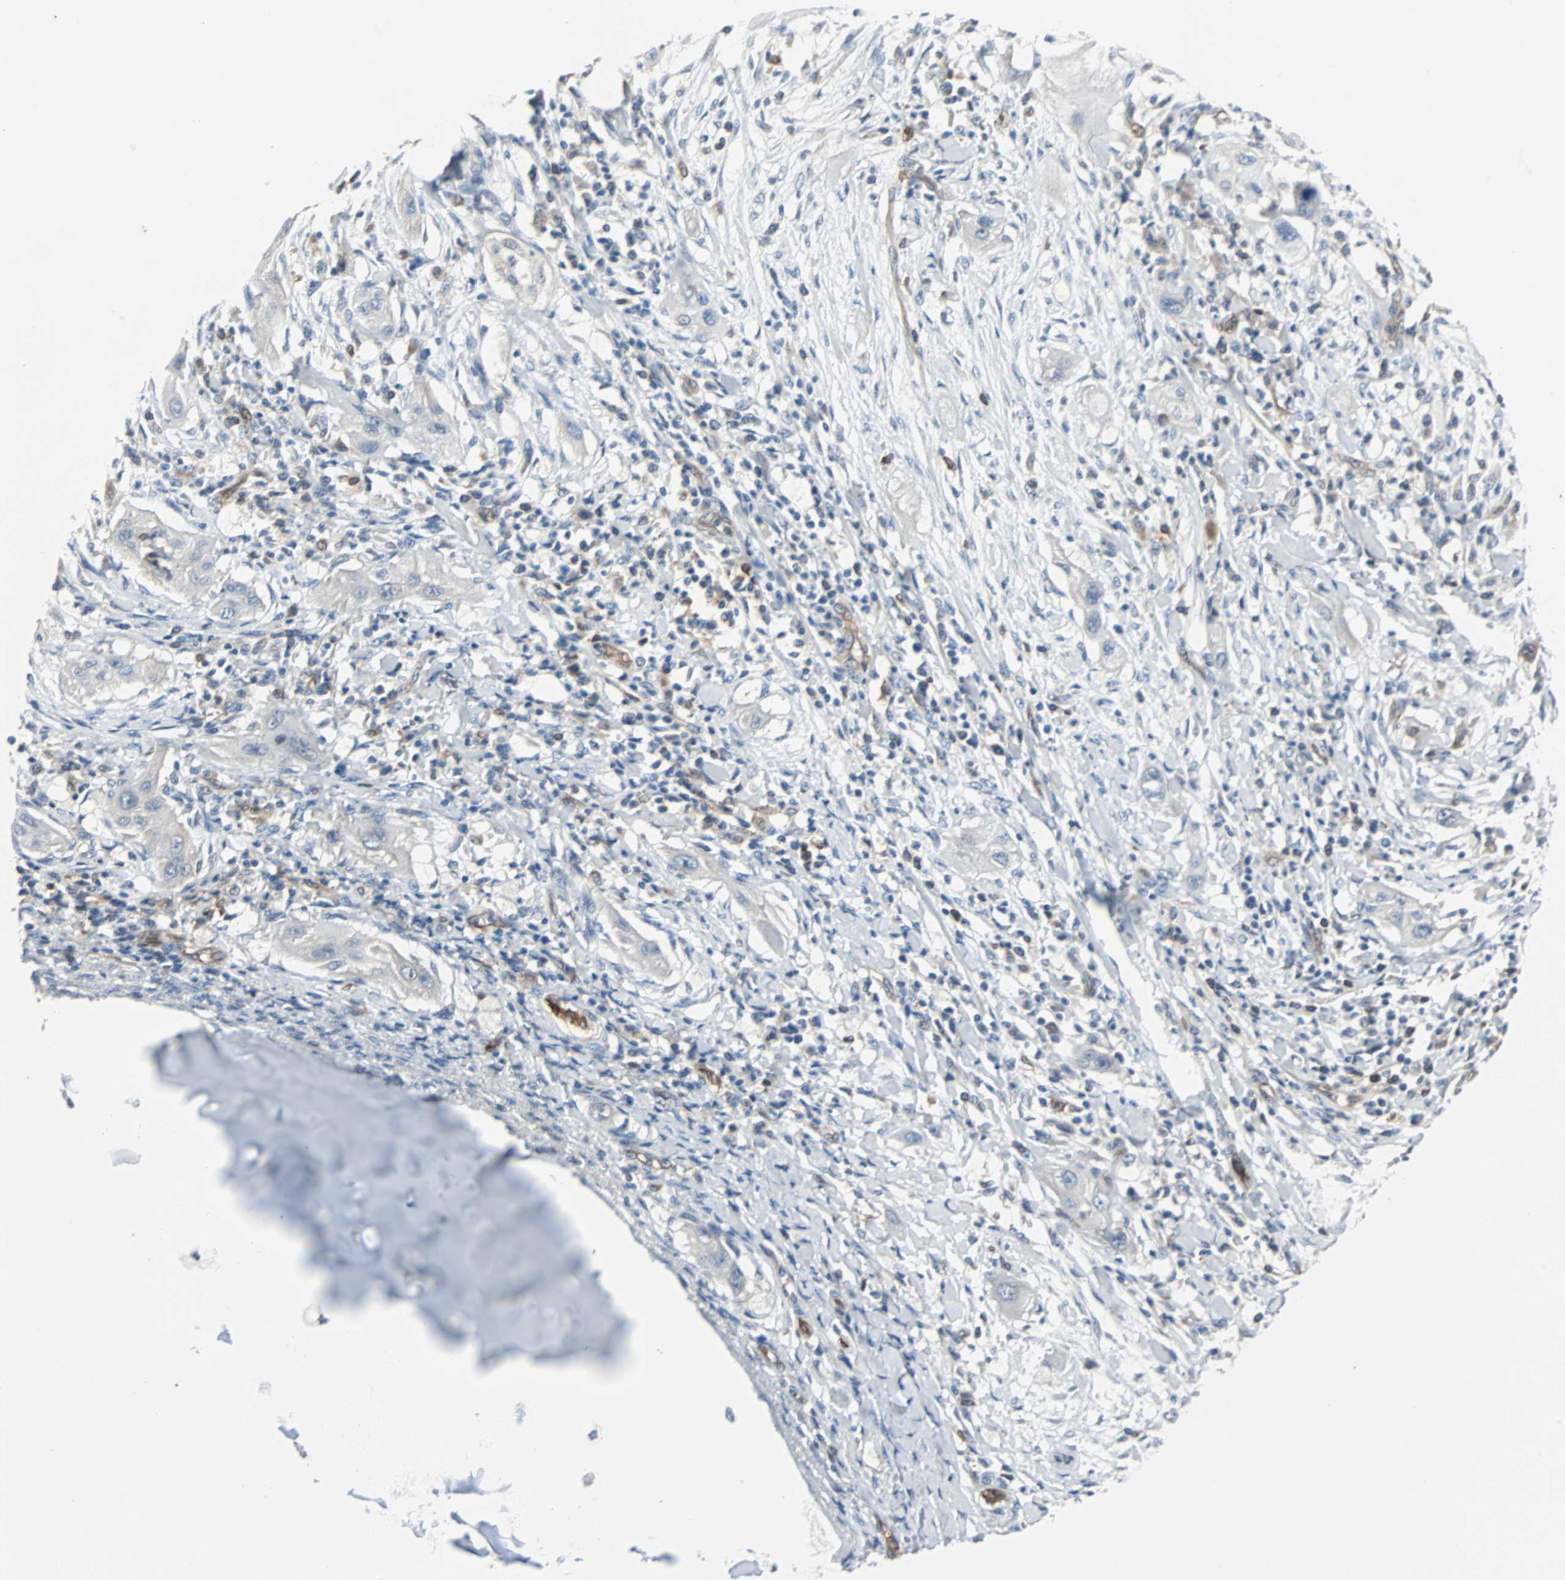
{"staining": {"intensity": "negative", "quantity": "none", "location": "none"}, "tissue": "lung cancer", "cell_type": "Tumor cells", "image_type": "cancer", "snomed": [{"axis": "morphology", "description": "Squamous cell carcinoma, NOS"}, {"axis": "topography", "description": "Lung"}], "caption": "Tumor cells are negative for protein expression in human squamous cell carcinoma (lung). (DAB (3,3'-diaminobenzidine) immunohistochemistry (IHC), high magnification).", "gene": "SWAP70", "patient": {"sex": "female", "age": 47}}